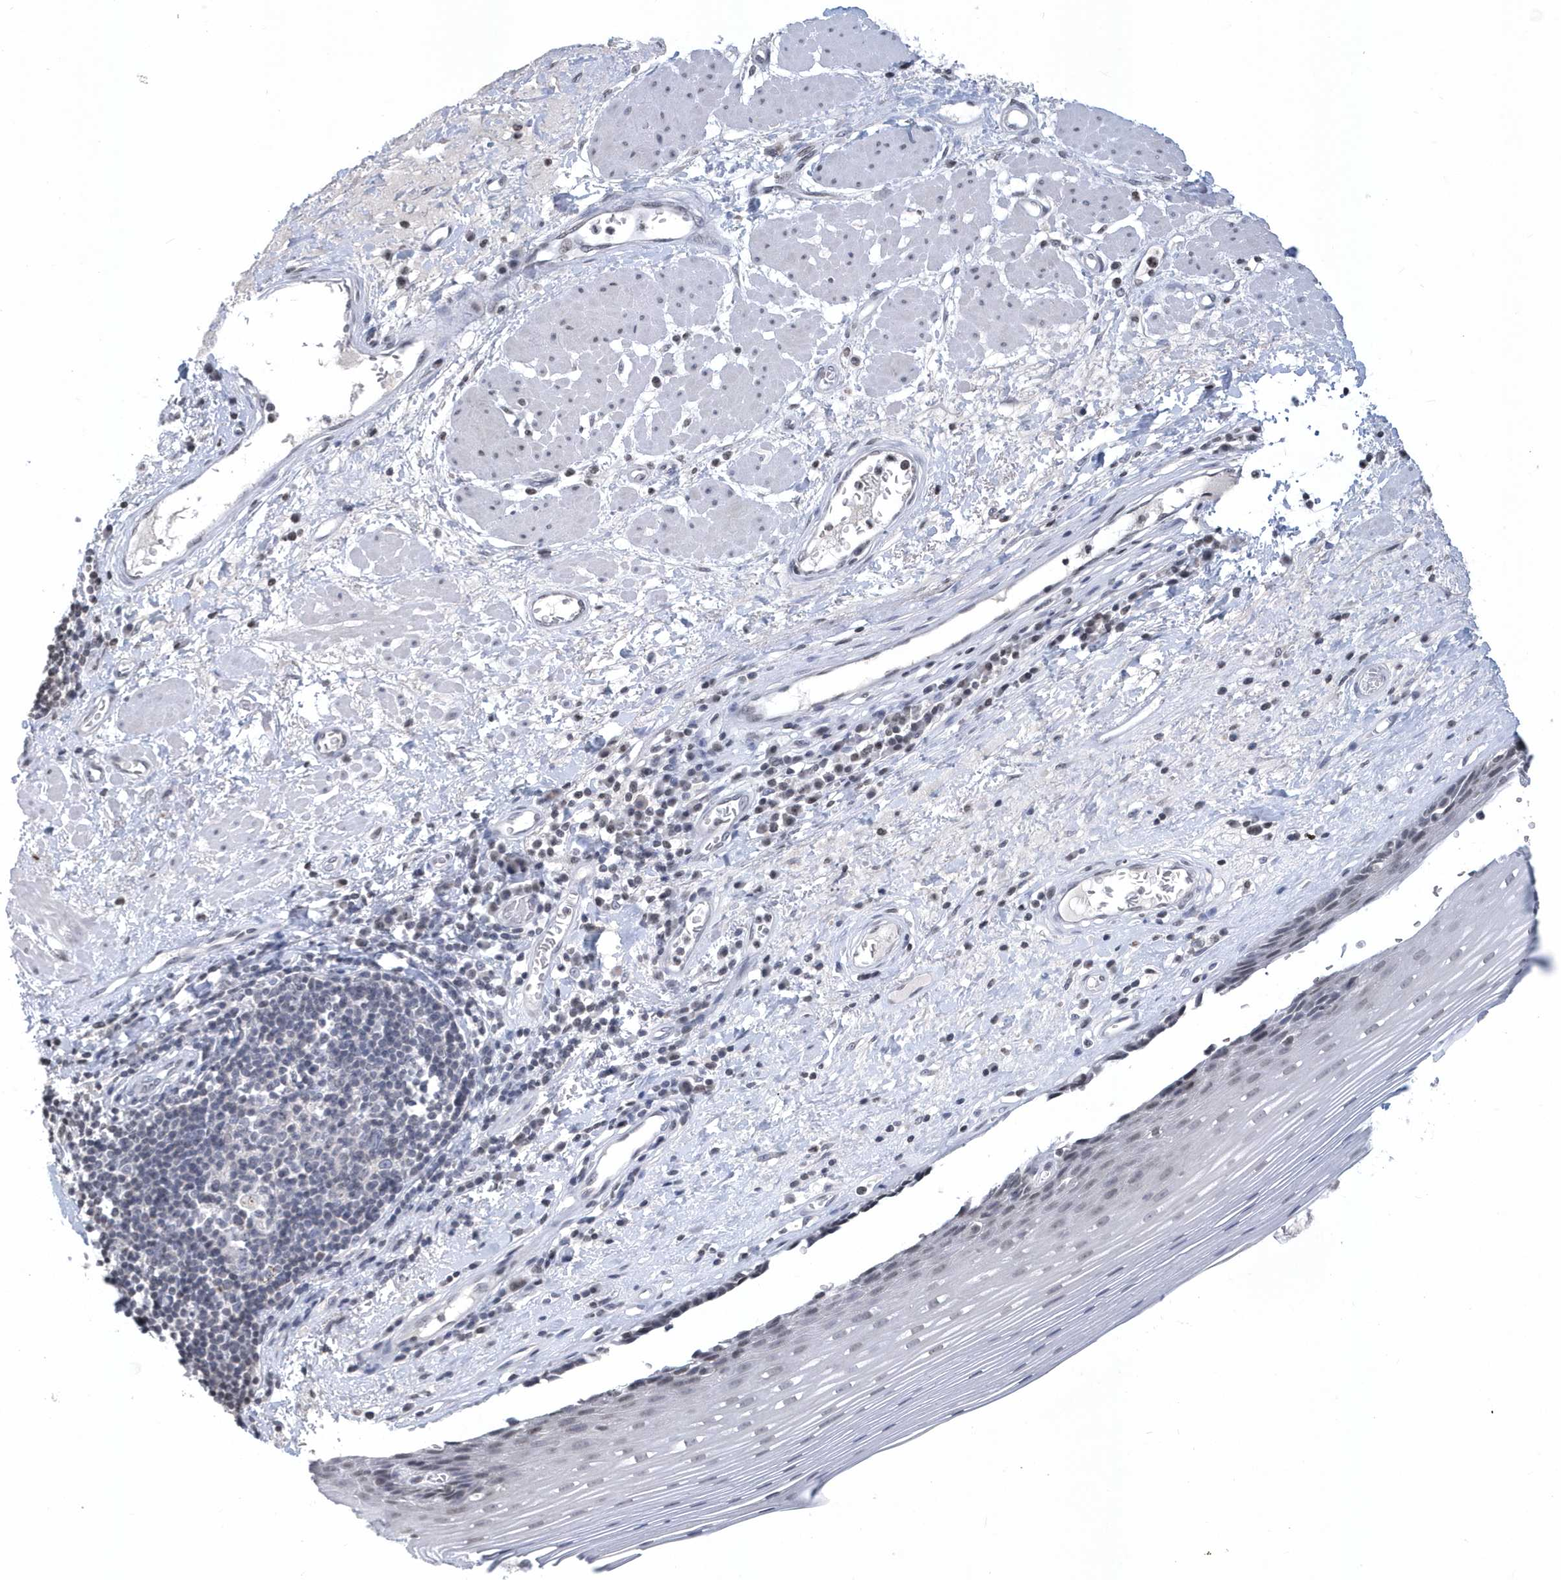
{"staining": {"intensity": "negative", "quantity": "none", "location": "none"}, "tissue": "esophagus", "cell_type": "Squamous epithelial cells", "image_type": "normal", "snomed": [{"axis": "morphology", "description": "Normal tissue, NOS"}, {"axis": "topography", "description": "Esophagus"}], "caption": "Immunohistochemistry (IHC) of unremarkable human esophagus reveals no staining in squamous epithelial cells.", "gene": "VWA5B2", "patient": {"sex": "male", "age": 62}}